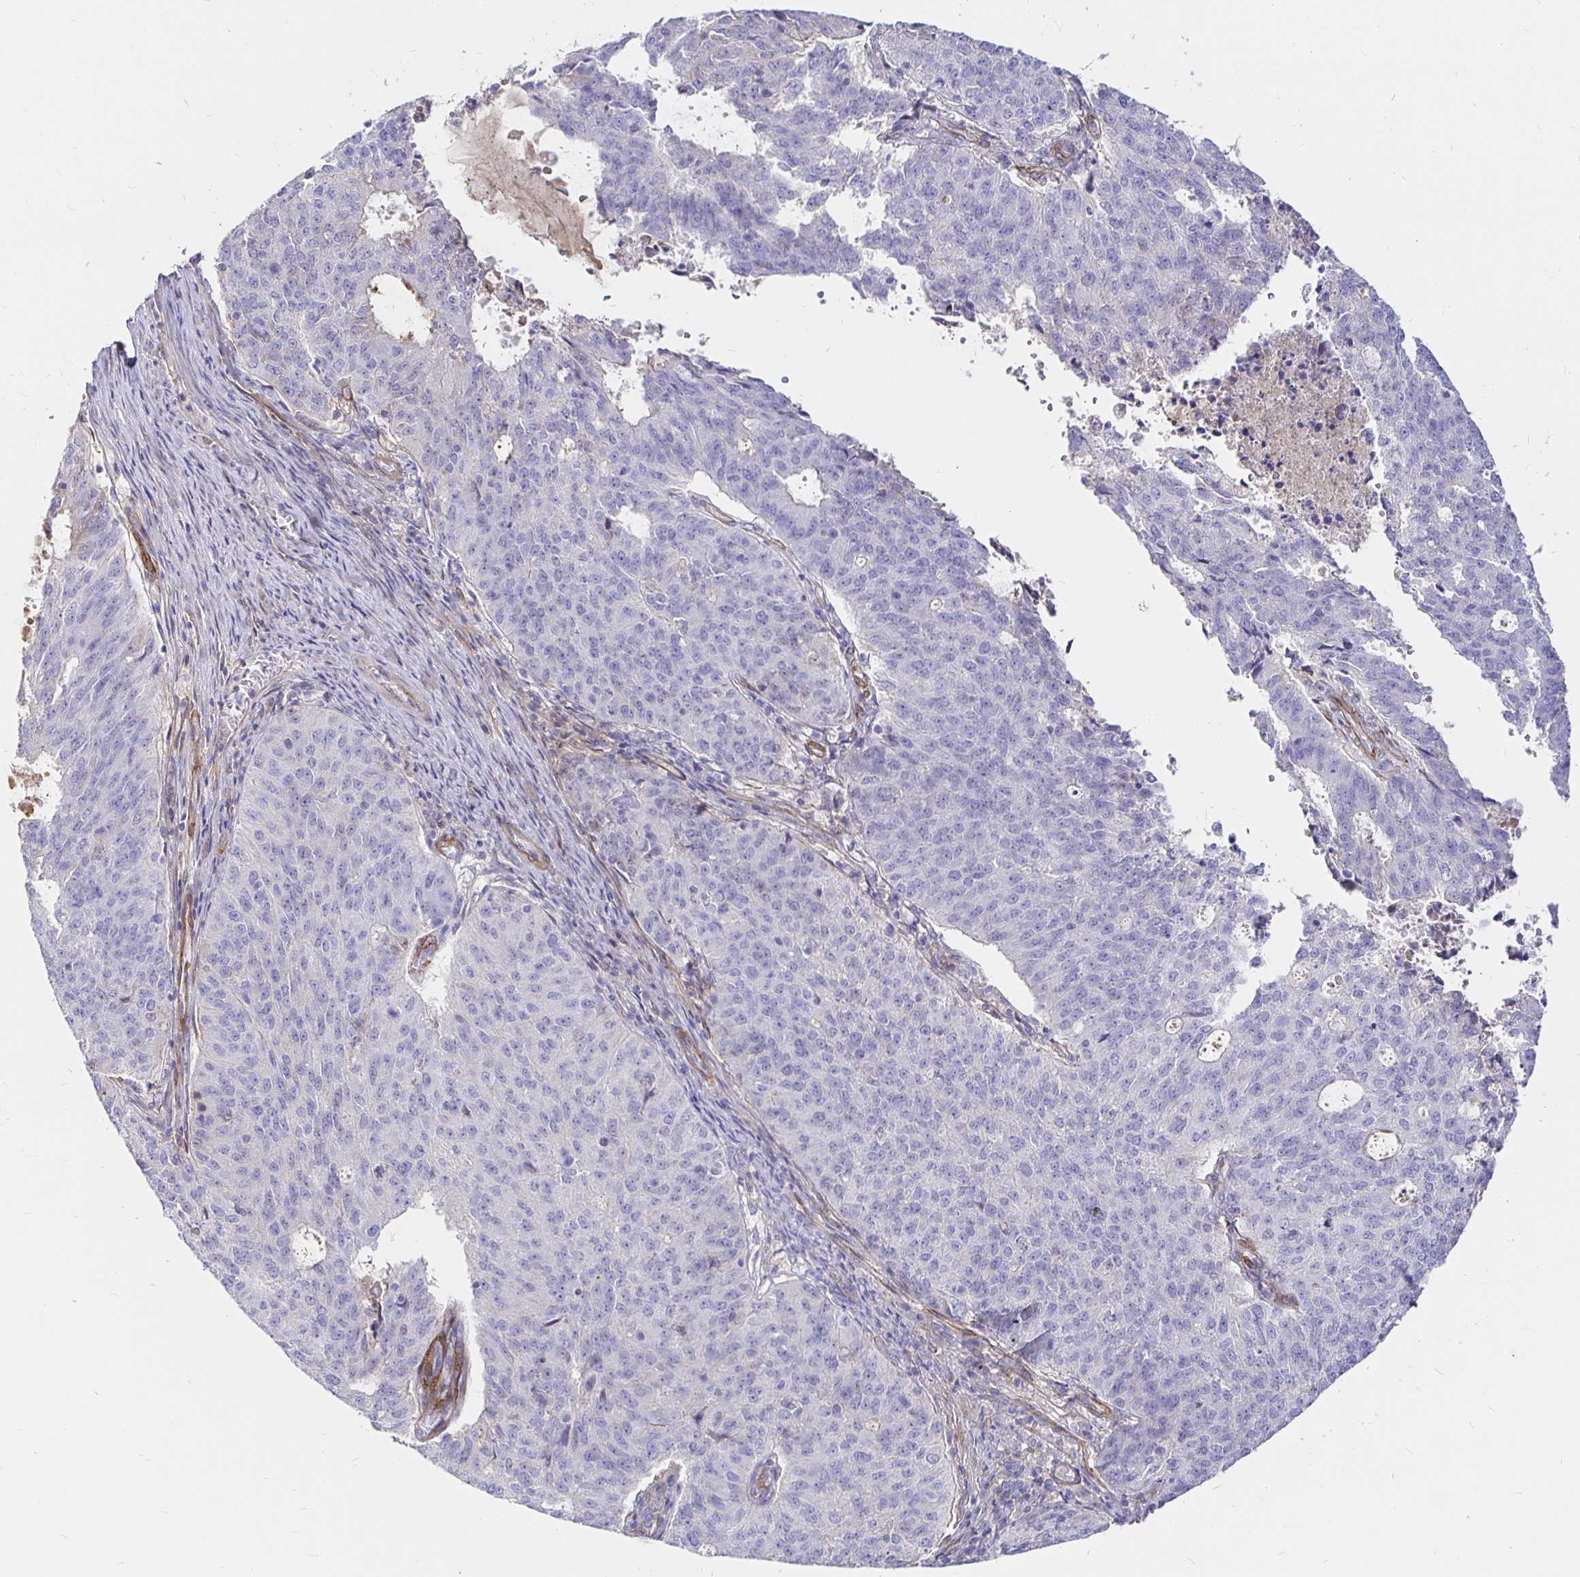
{"staining": {"intensity": "negative", "quantity": "none", "location": "none"}, "tissue": "endometrial cancer", "cell_type": "Tumor cells", "image_type": "cancer", "snomed": [{"axis": "morphology", "description": "Adenocarcinoma, NOS"}, {"axis": "topography", "description": "Endometrium"}], "caption": "Tumor cells show no significant positivity in endometrial cancer.", "gene": "PALM2AKAP2", "patient": {"sex": "female", "age": 82}}